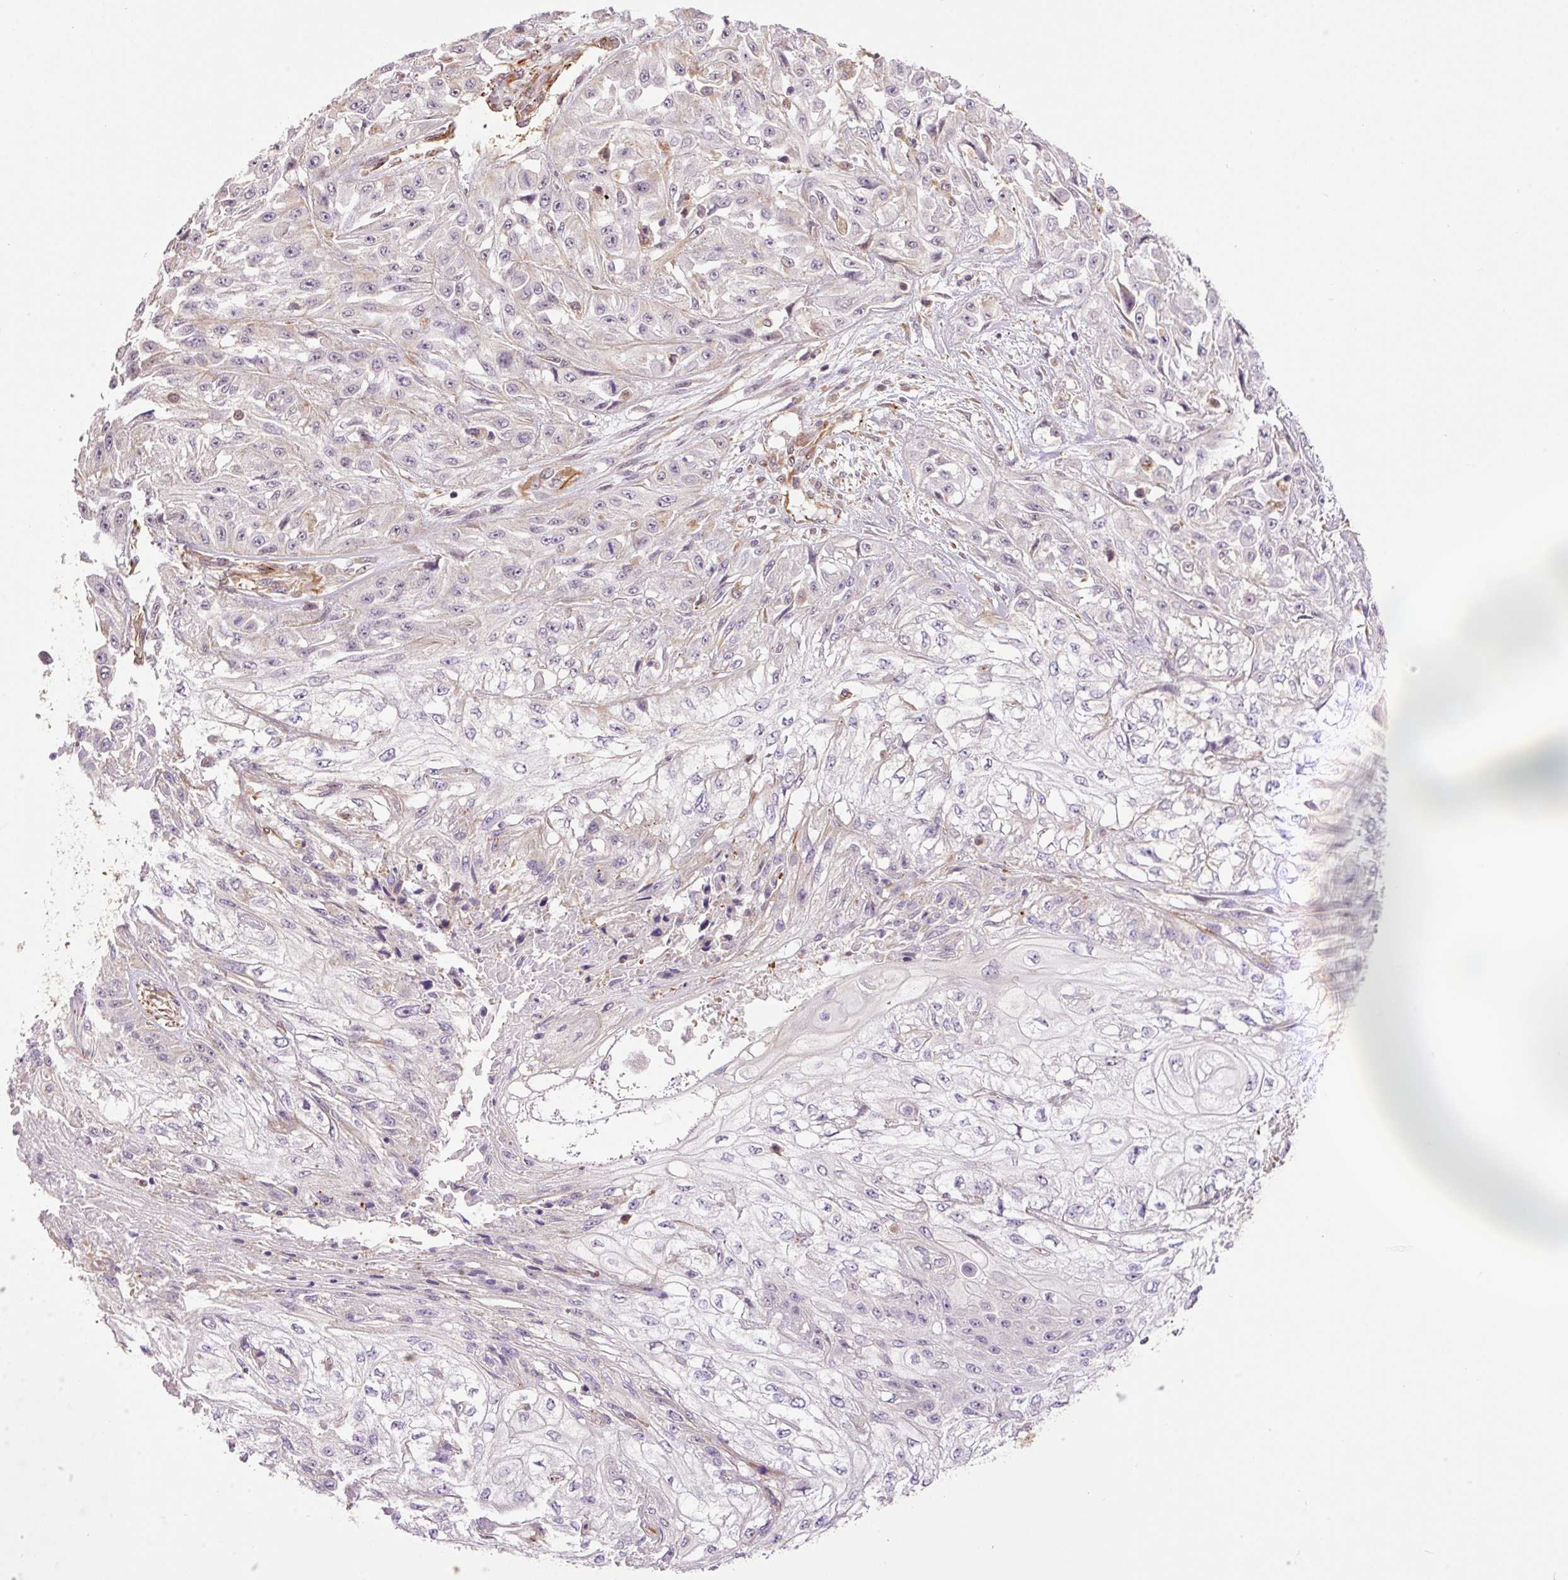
{"staining": {"intensity": "negative", "quantity": "none", "location": "none"}, "tissue": "skin cancer", "cell_type": "Tumor cells", "image_type": "cancer", "snomed": [{"axis": "morphology", "description": "Squamous cell carcinoma, NOS"}, {"axis": "morphology", "description": "Squamous cell carcinoma, metastatic, NOS"}, {"axis": "topography", "description": "Skin"}, {"axis": "topography", "description": "Lymph node"}], "caption": "The immunohistochemistry micrograph has no significant expression in tumor cells of metastatic squamous cell carcinoma (skin) tissue.", "gene": "PCK2", "patient": {"sex": "male", "age": 75}}